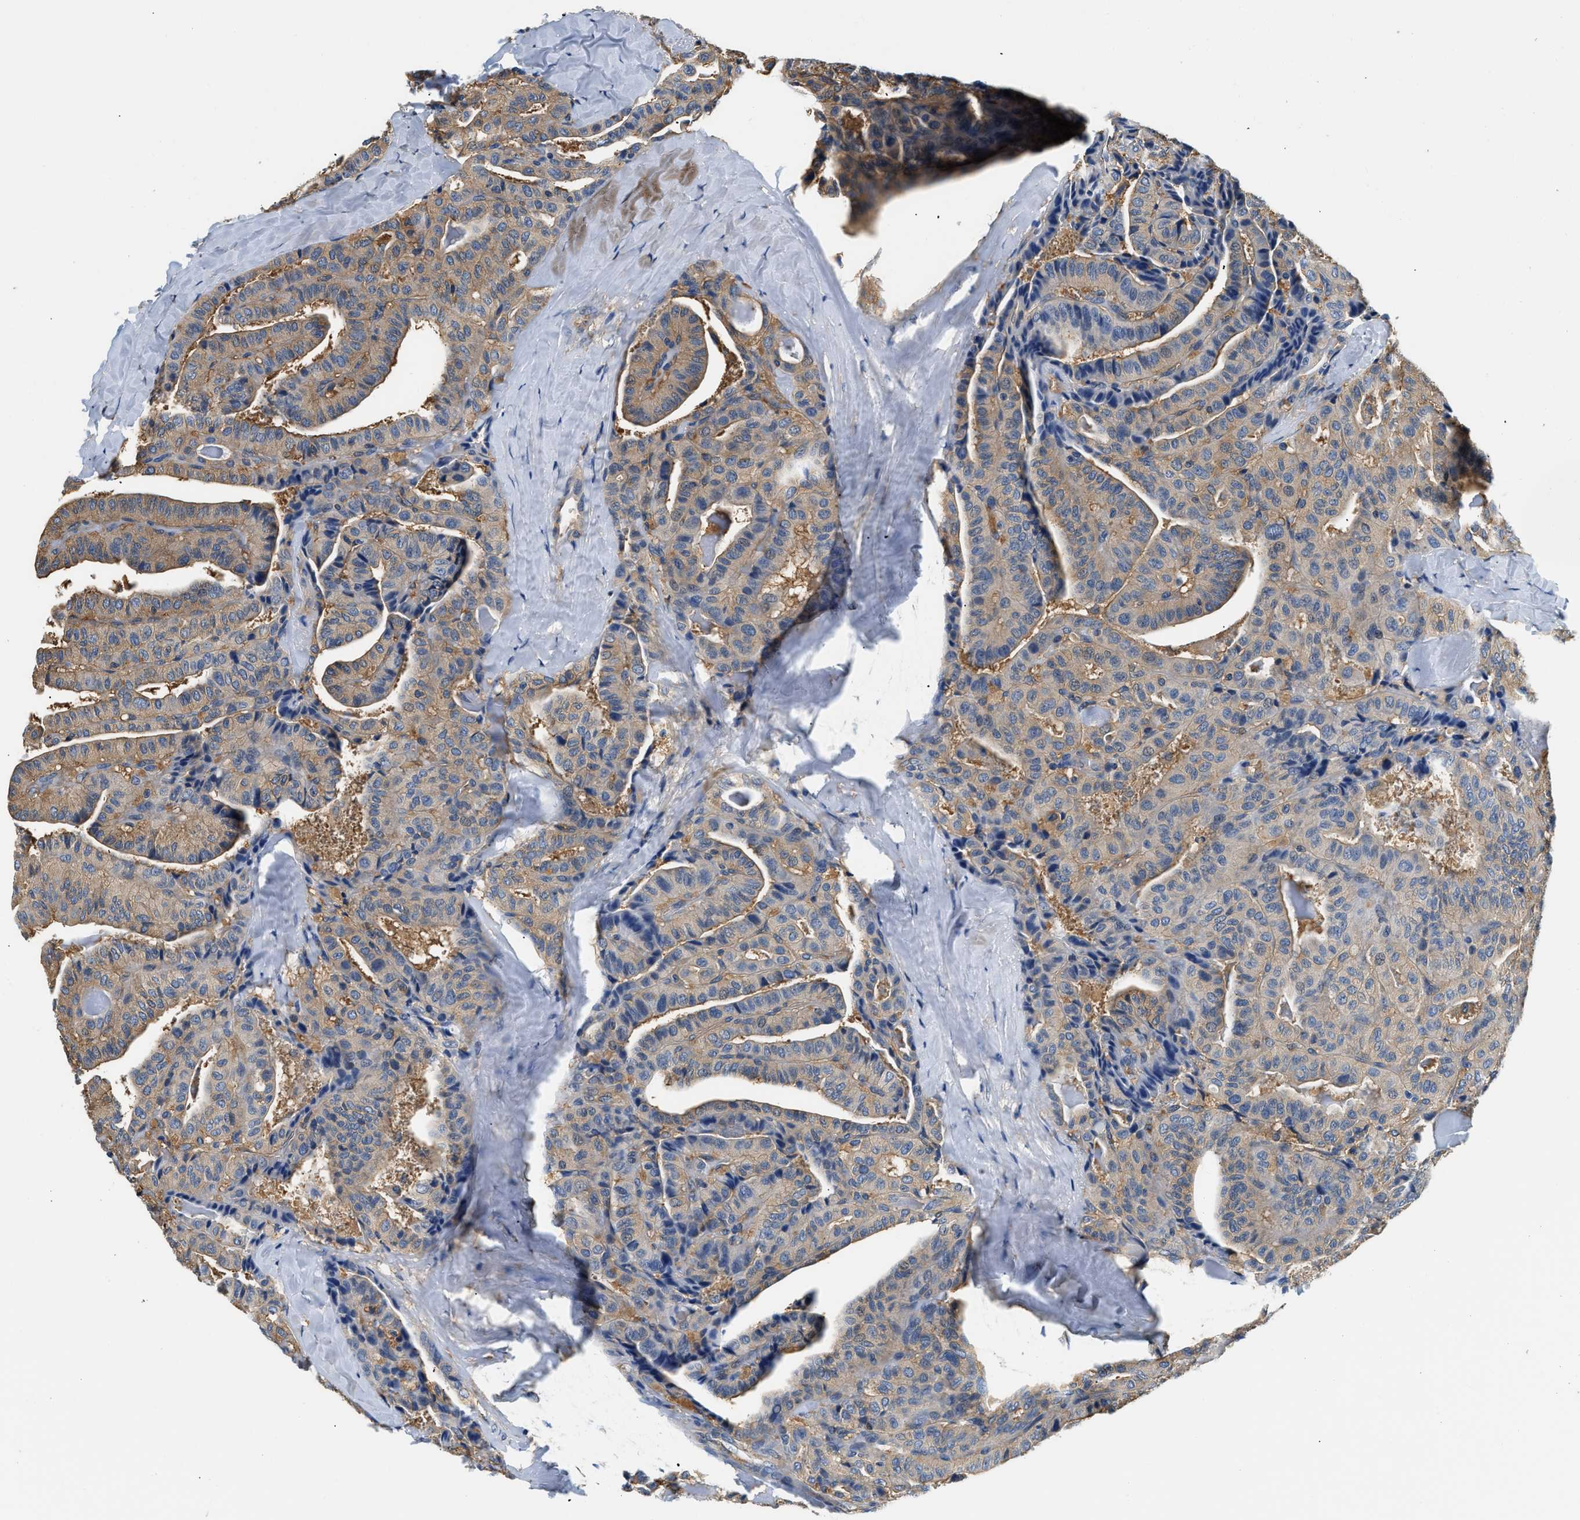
{"staining": {"intensity": "moderate", "quantity": ">75%", "location": "cytoplasmic/membranous"}, "tissue": "thyroid cancer", "cell_type": "Tumor cells", "image_type": "cancer", "snomed": [{"axis": "morphology", "description": "Papillary adenocarcinoma, NOS"}, {"axis": "topography", "description": "Thyroid gland"}], "caption": "Thyroid cancer tissue exhibits moderate cytoplasmic/membranous expression in approximately >75% of tumor cells", "gene": "PPP2R1B", "patient": {"sex": "male", "age": 77}}